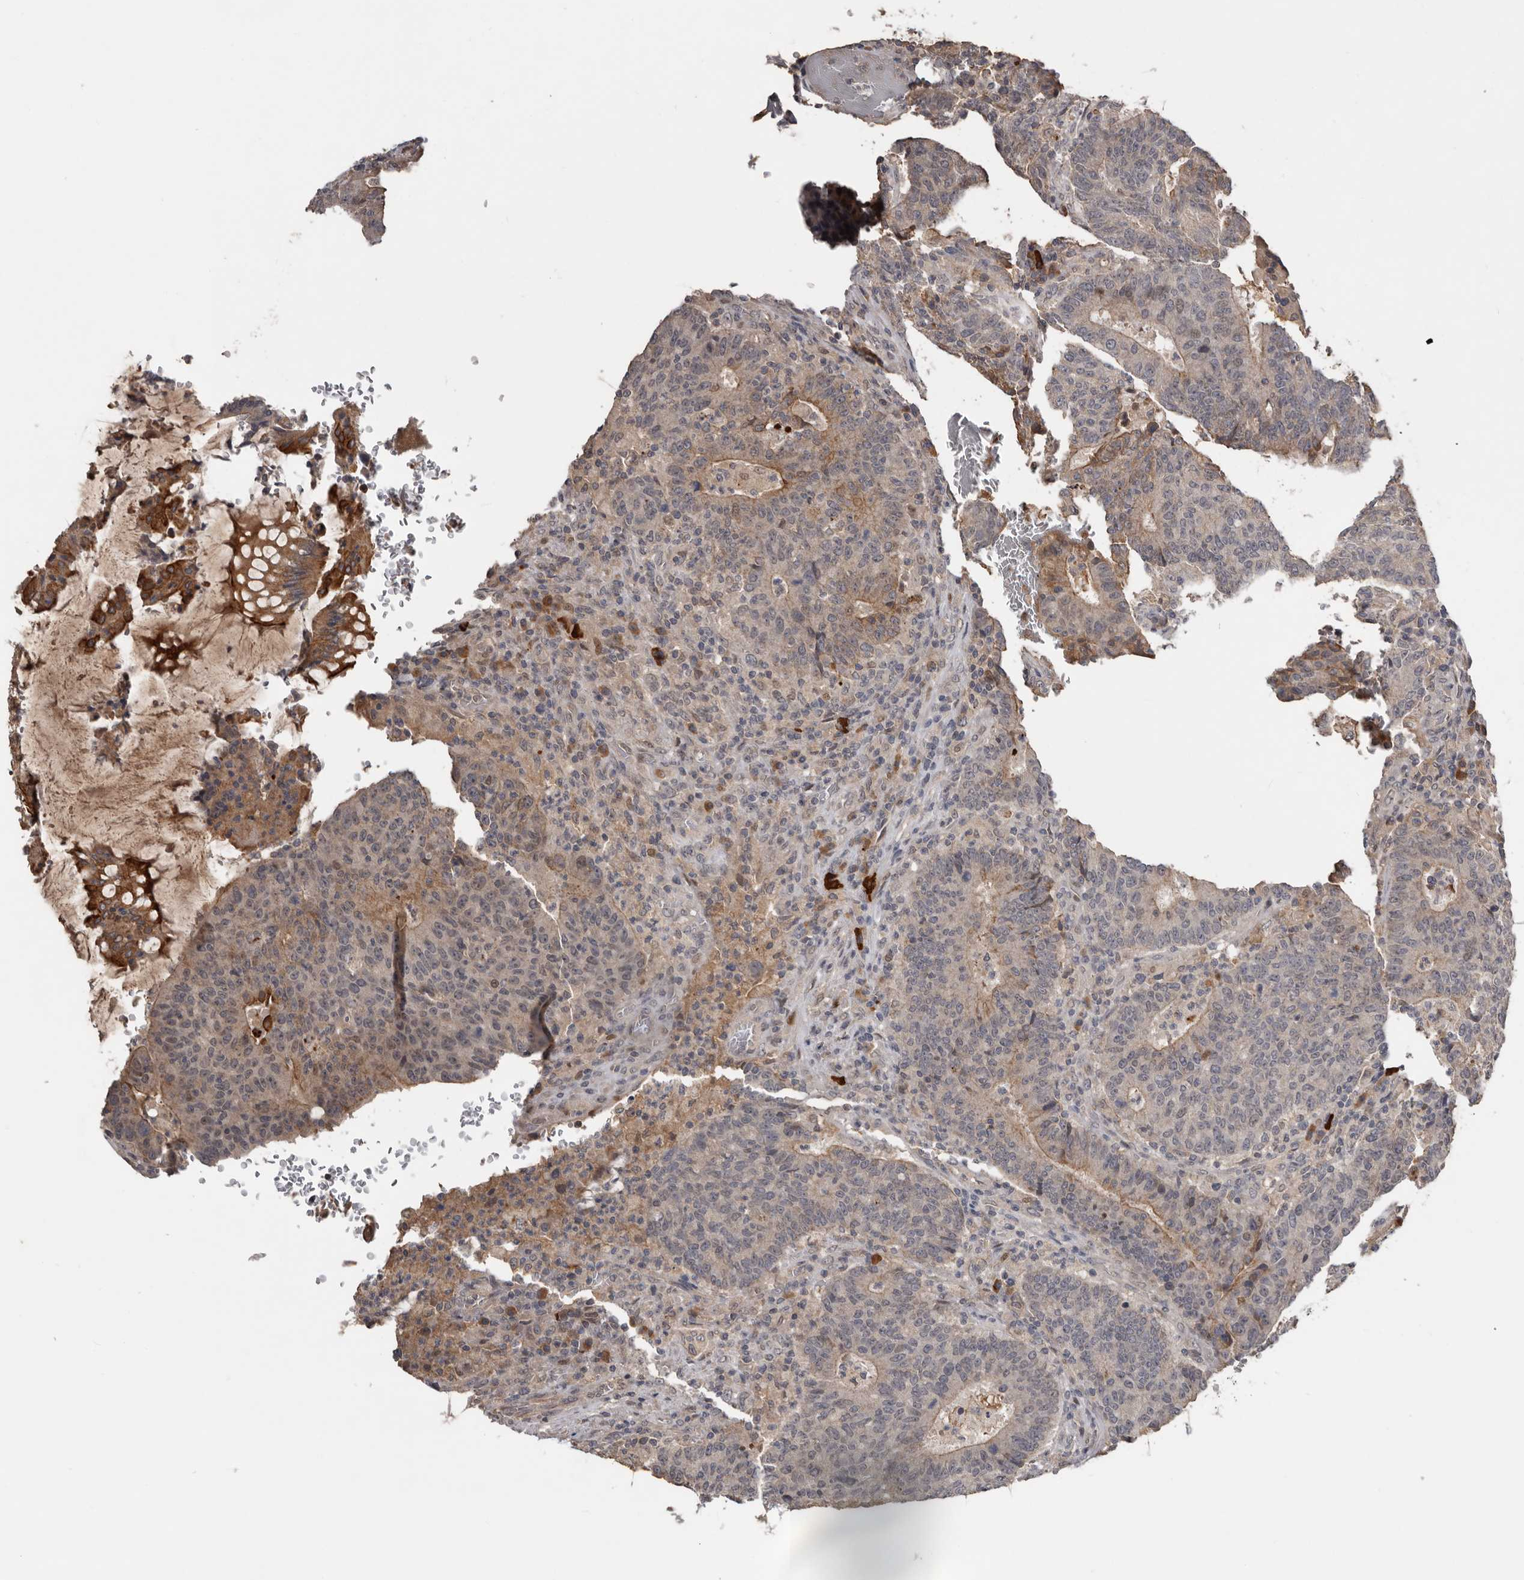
{"staining": {"intensity": "moderate", "quantity": "<25%", "location": "cytoplasmic/membranous"}, "tissue": "colorectal cancer", "cell_type": "Tumor cells", "image_type": "cancer", "snomed": [{"axis": "morphology", "description": "Adenocarcinoma, NOS"}, {"axis": "topography", "description": "Colon"}], "caption": "Human colorectal cancer stained with a brown dye displays moderate cytoplasmic/membranous positive staining in approximately <25% of tumor cells.", "gene": "NMUR1", "patient": {"sex": "female", "age": 75}}